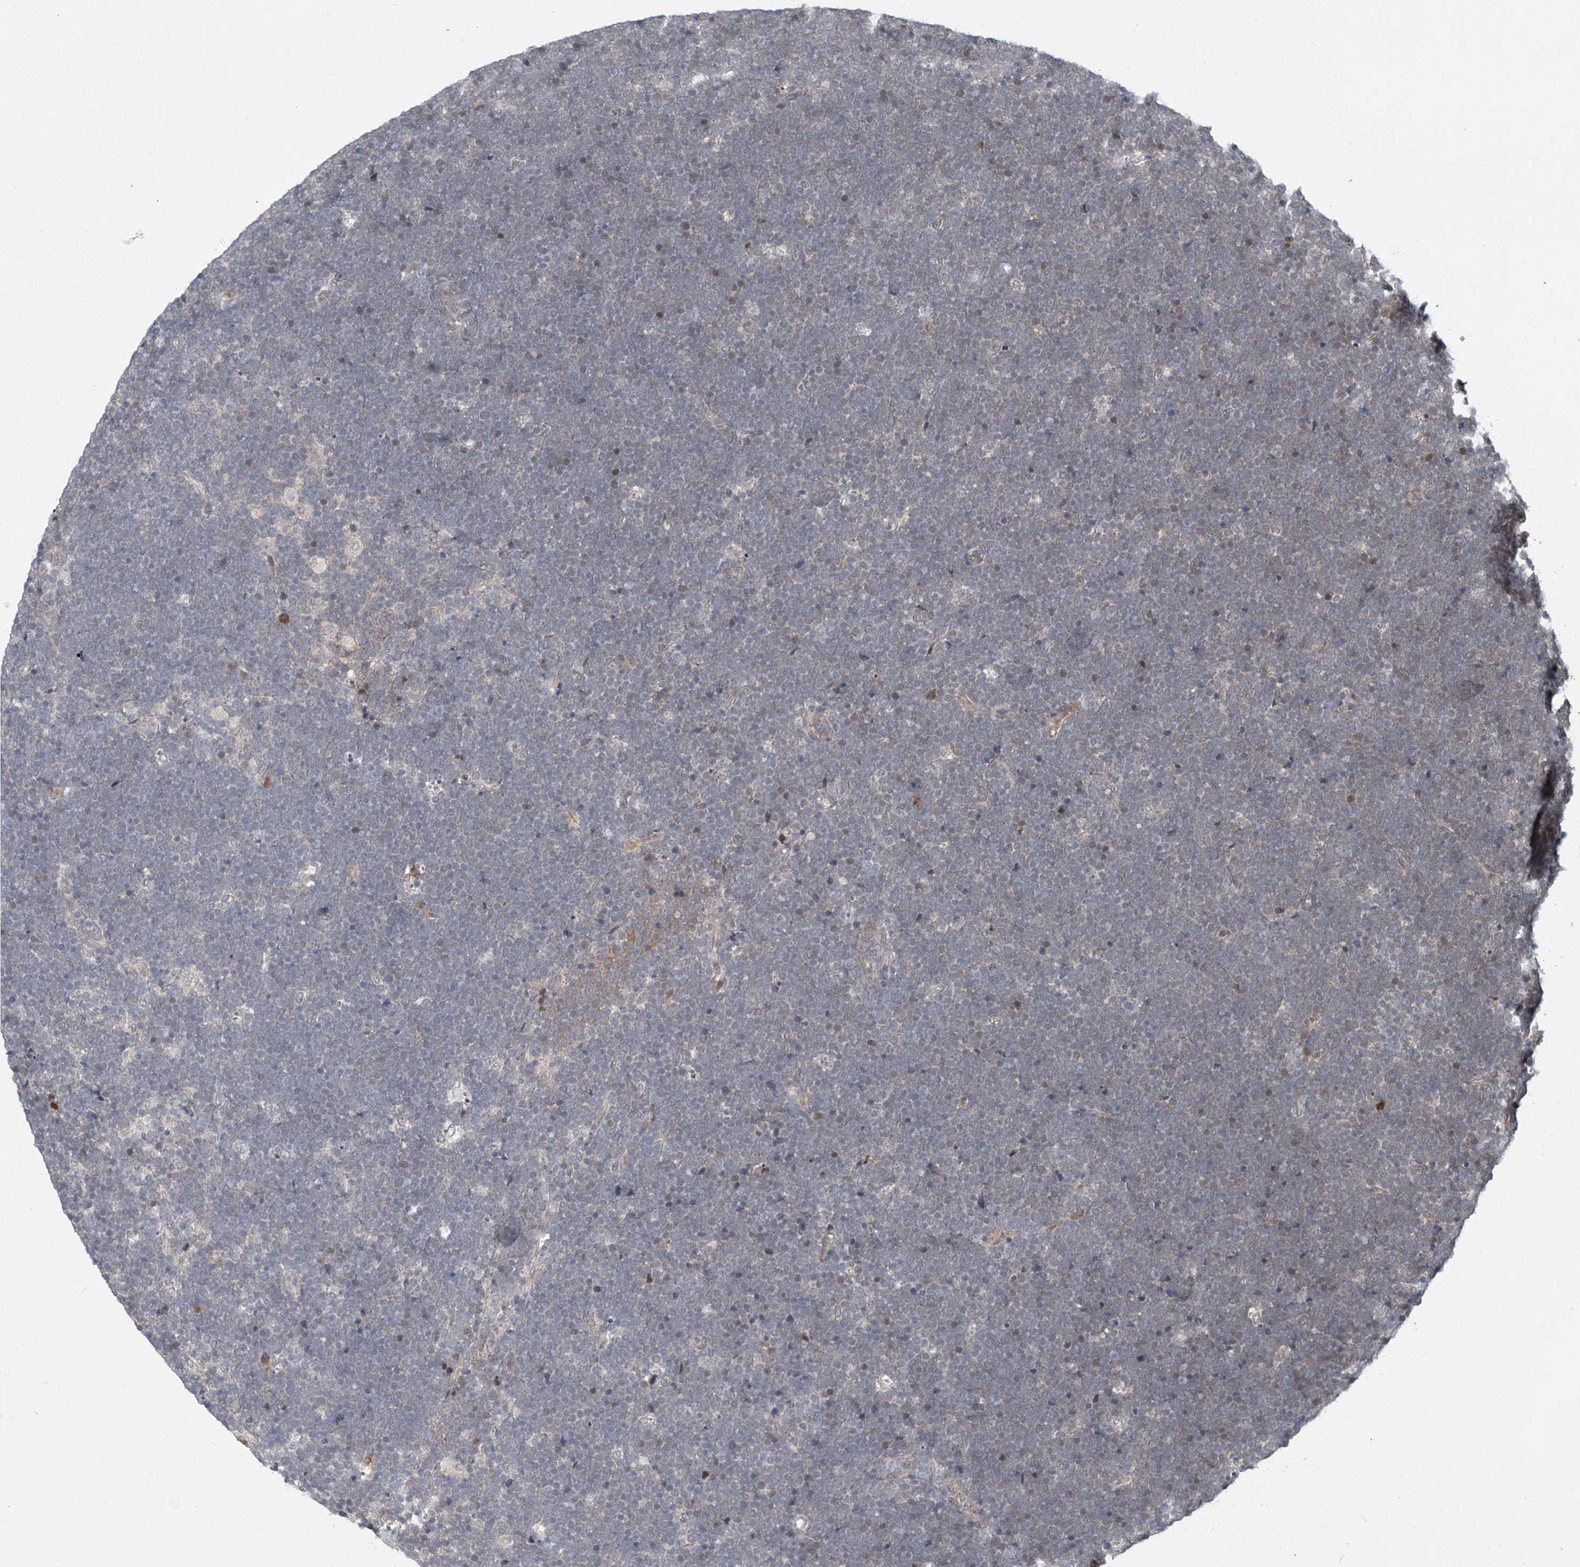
{"staining": {"intensity": "negative", "quantity": "none", "location": "none"}, "tissue": "lymphoma", "cell_type": "Tumor cells", "image_type": "cancer", "snomed": [{"axis": "morphology", "description": "Malignant lymphoma, non-Hodgkin's type, High grade"}, {"axis": "topography", "description": "Lymph node"}], "caption": "DAB immunohistochemical staining of high-grade malignant lymphoma, non-Hodgkin's type demonstrates no significant positivity in tumor cells. (DAB immunohistochemistry (IHC) visualized using brightfield microscopy, high magnification).", "gene": "ABHD13", "patient": {"sex": "male", "age": 13}}